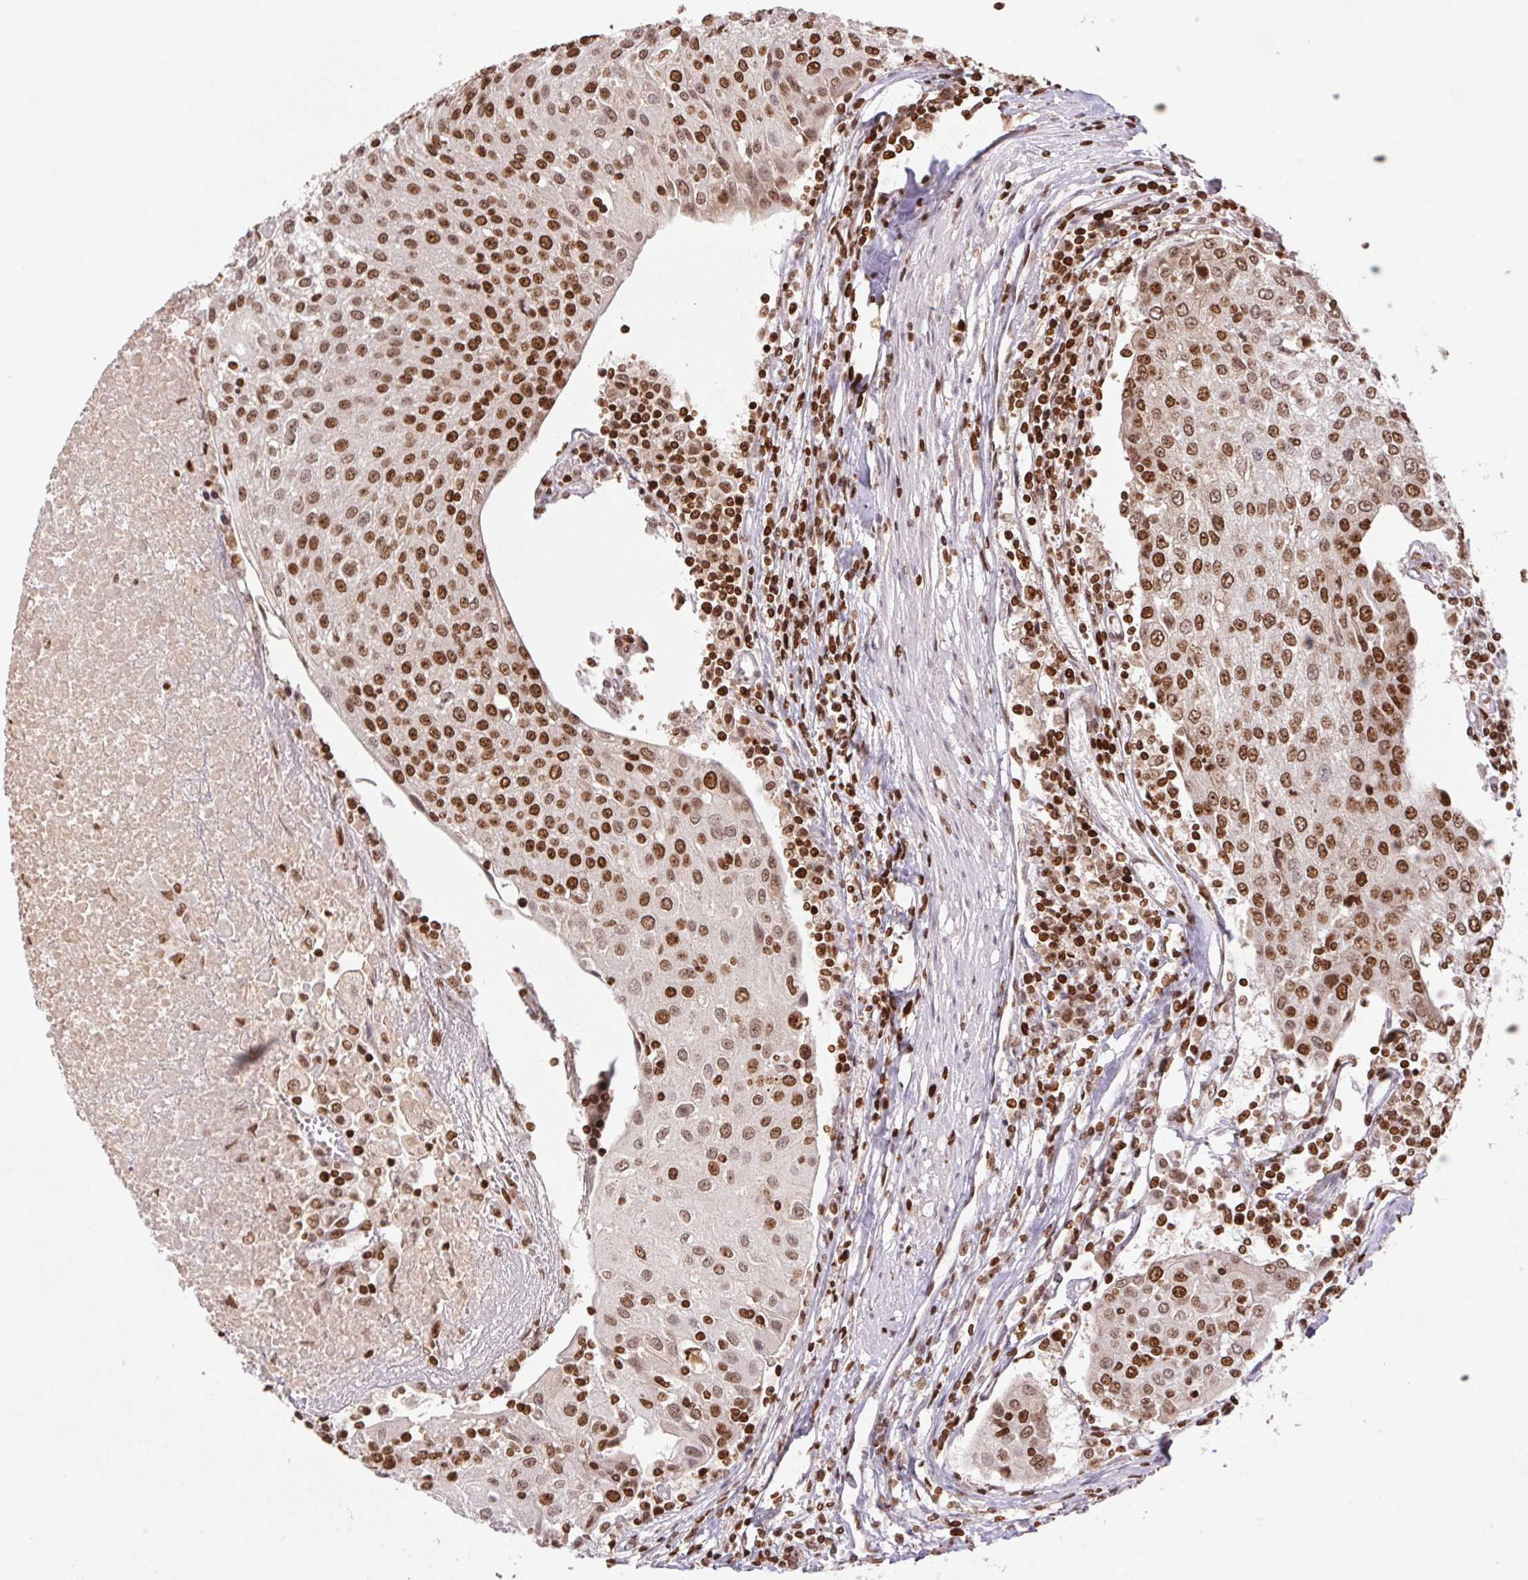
{"staining": {"intensity": "strong", "quantity": ">75%", "location": "nuclear"}, "tissue": "urothelial cancer", "cell_type": "Tumor cells", "image_type": "cancer", "snomed": [{"axis": "morphology", "description": "Urothelial carcinoma, High grade"}, {"axis": "topography", "description": "Urinary bladder"}], "caption": "Strong nuclear protein expression is identified in approximately >75% of tumor cells in urothelial cancer.", "gene": "POLD3", "patient": {"sex": "female", "age": 85}}